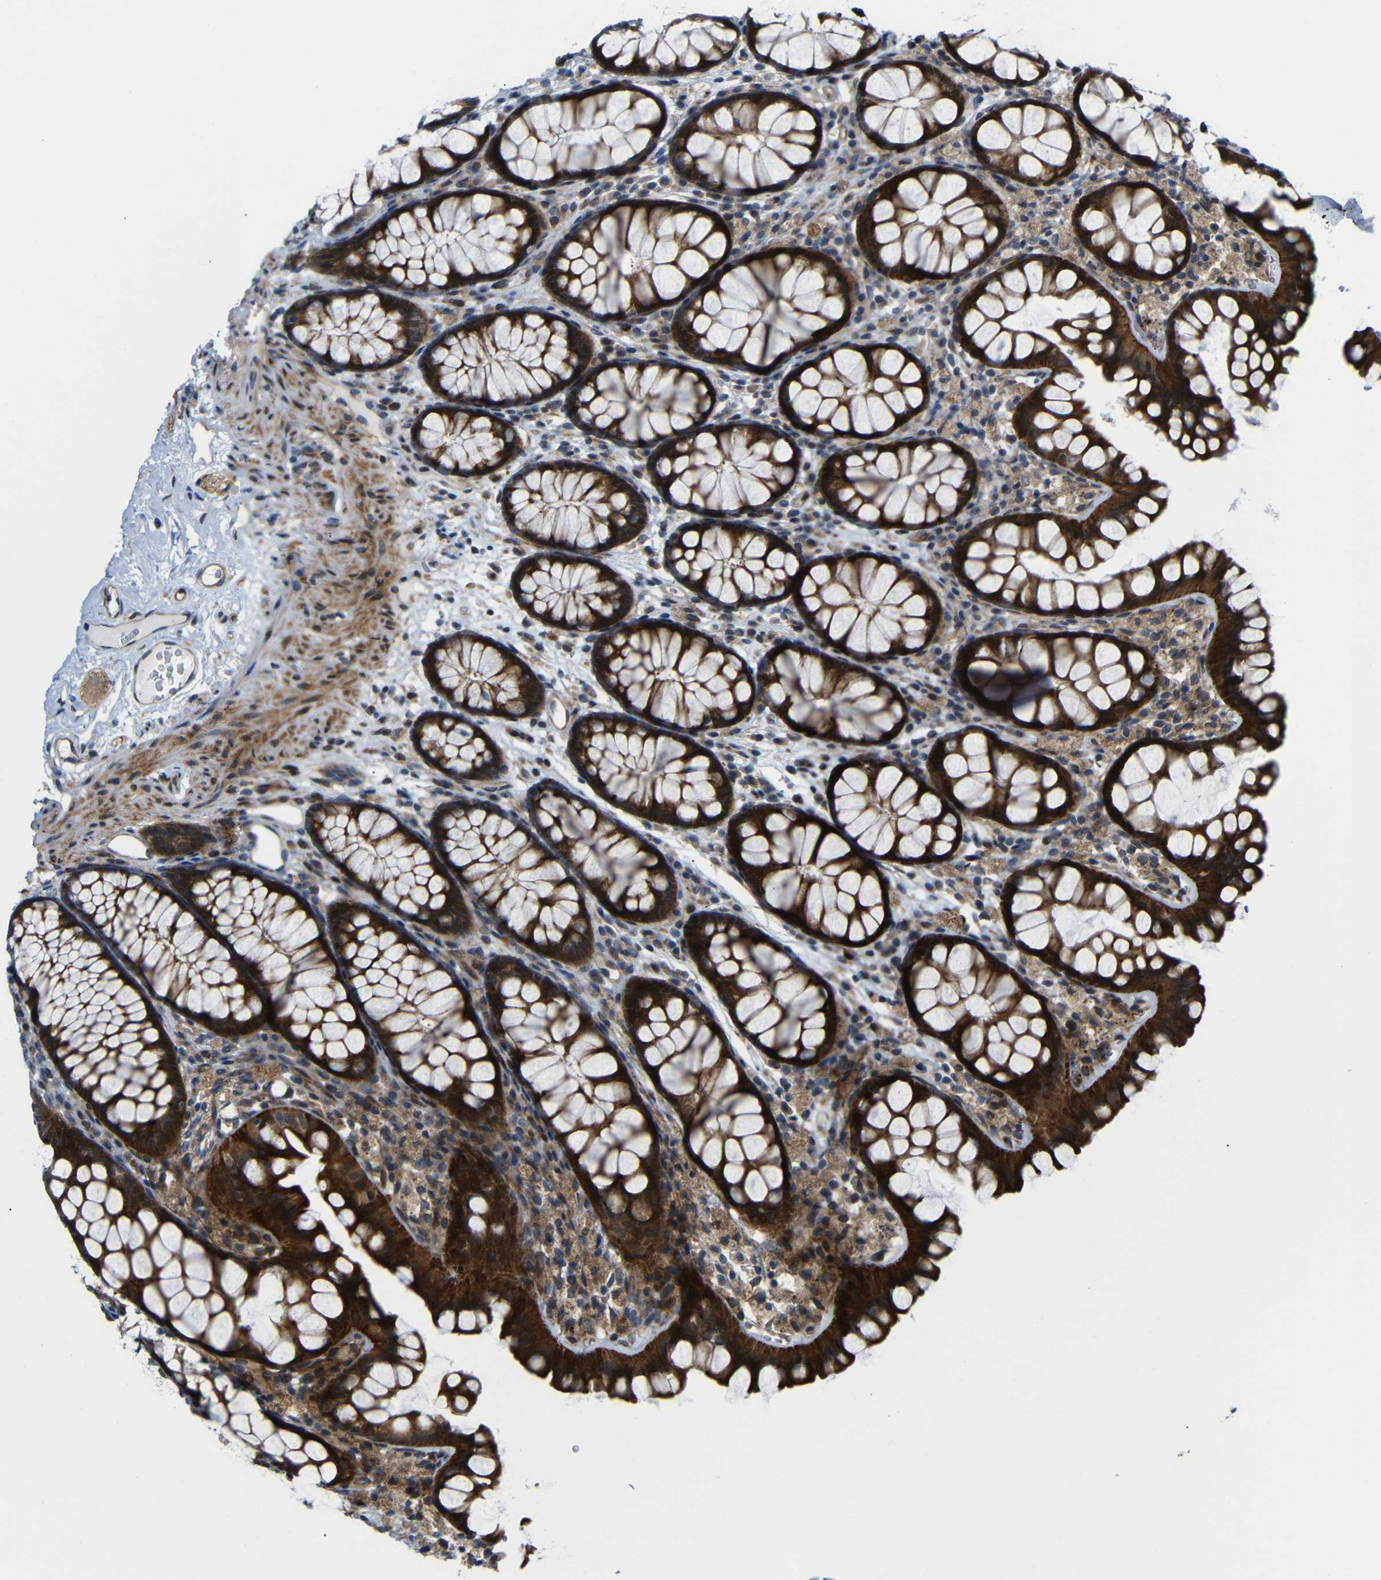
{"staining": {"intensity": "moderate", "quantity": ">75%", "location": "cytoplasmic/membranous"}, "tissue": "colon", "cell_type": "Endothelial cells", "image_type": "normal", "snomed": [{"axis": "morphology", "description": "Normal tissue, NOS"}, {"axis": "topography", "description": "Colon"}], "caption": "High-power microscopy captured an immunohistochemistry photomicrograph of unremarkable colon, revealing moderate cytoplasmic/membranous expression in about >75% of endothelial cells.", "gene": "P3H2", "patient": {"sex": "female", "age": 55}}